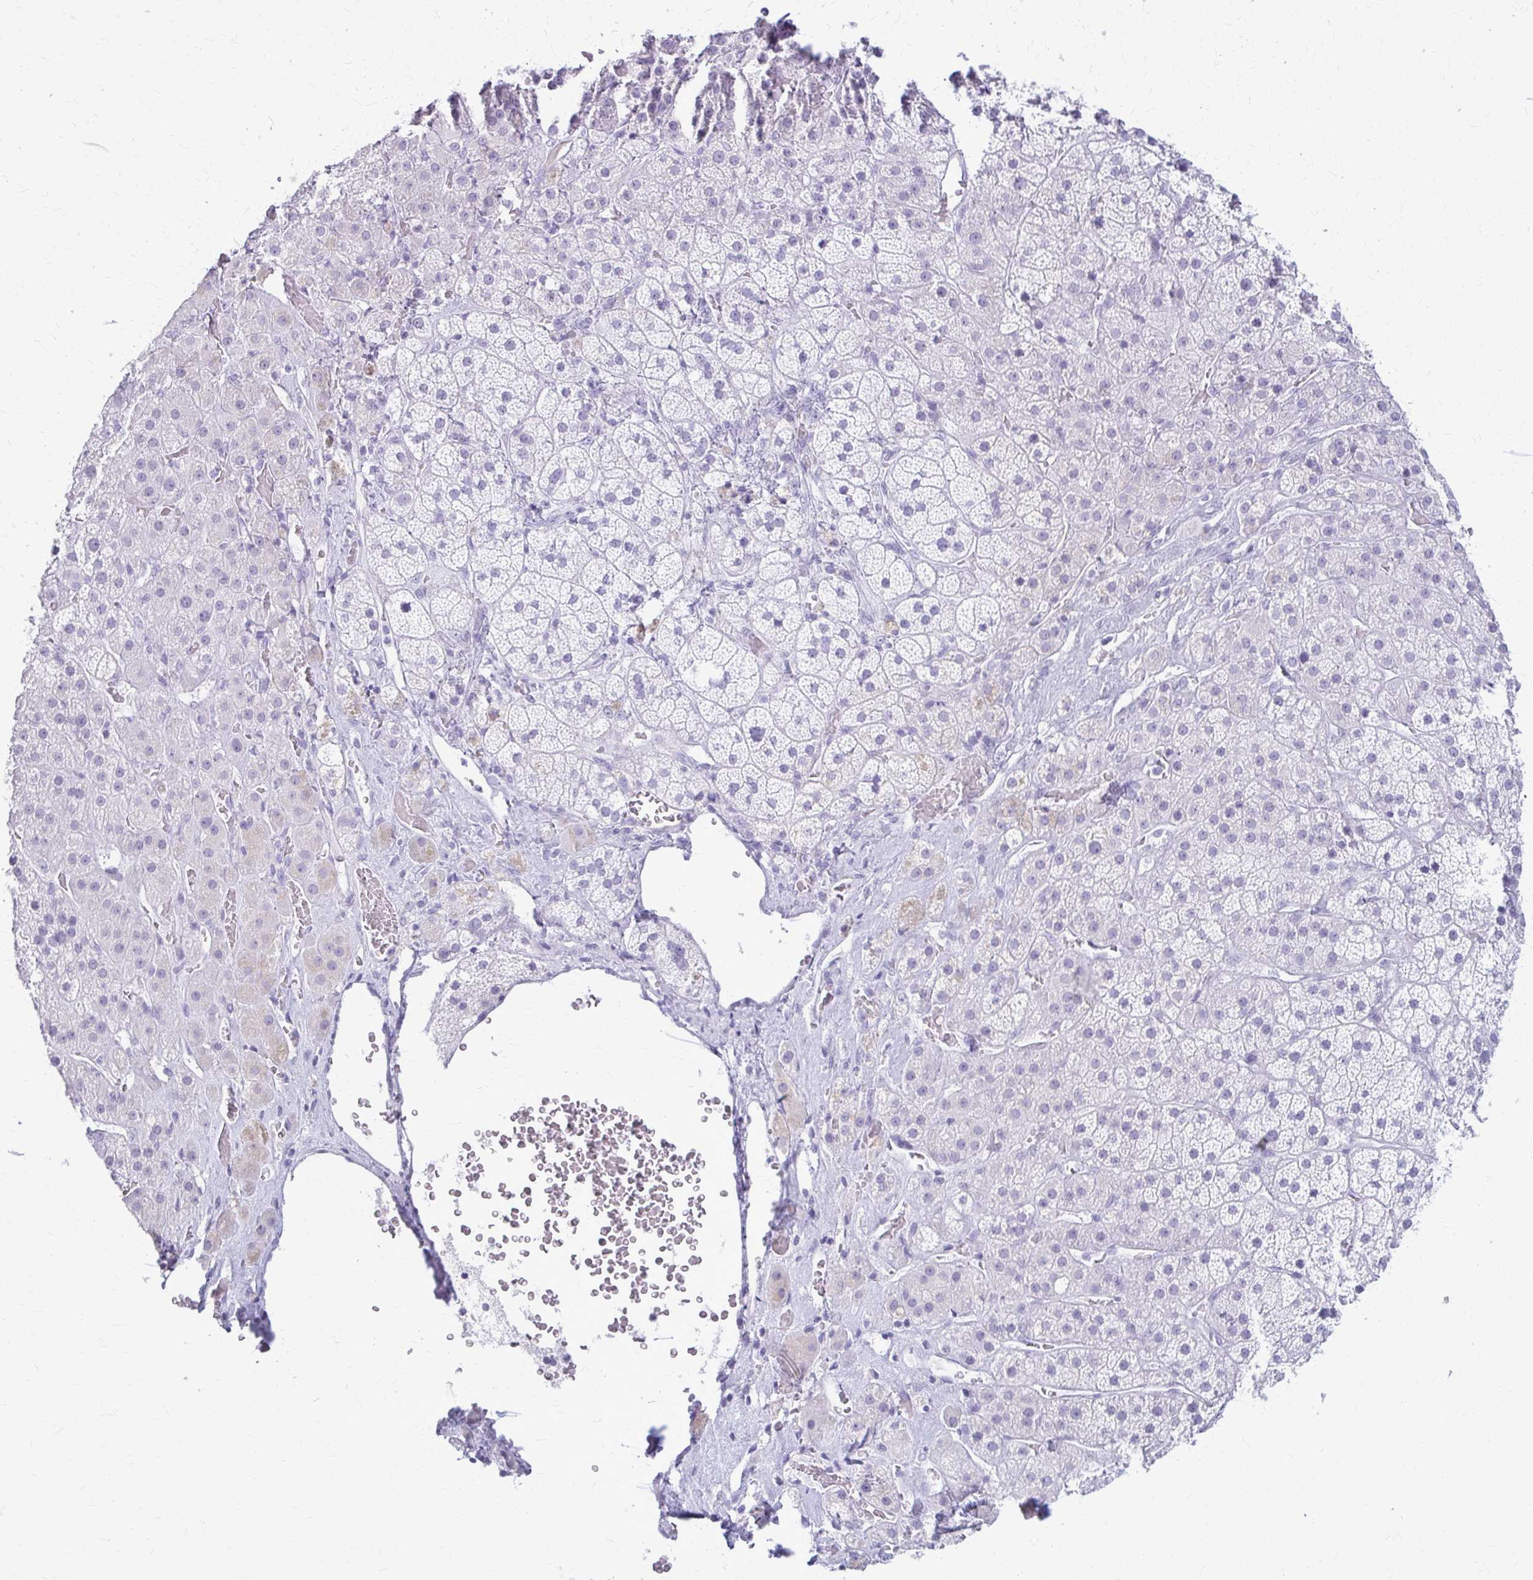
{"staining": {"intensity": "negative", "quantity": "none", "location": "none"}, "tissue": "adrenal gland", "cell_type": "Glandular cells", "image_type": "normal", "snomed": [{"axis": "morphology", "description": "Normal tissue, NOS"}, {"axis": "topography", "description": "Adrenal gland"}], "caption": "Immunohistochemistry (IHC) micrograph of unremarkable adrenal gland: human adrenal gland stained with DAB (3,3'-diaminobenzidine) exhibits no significant protein expression in glandular cells.", "gene": "KRT5", "patient": {"sex": "male", "age": 57}}